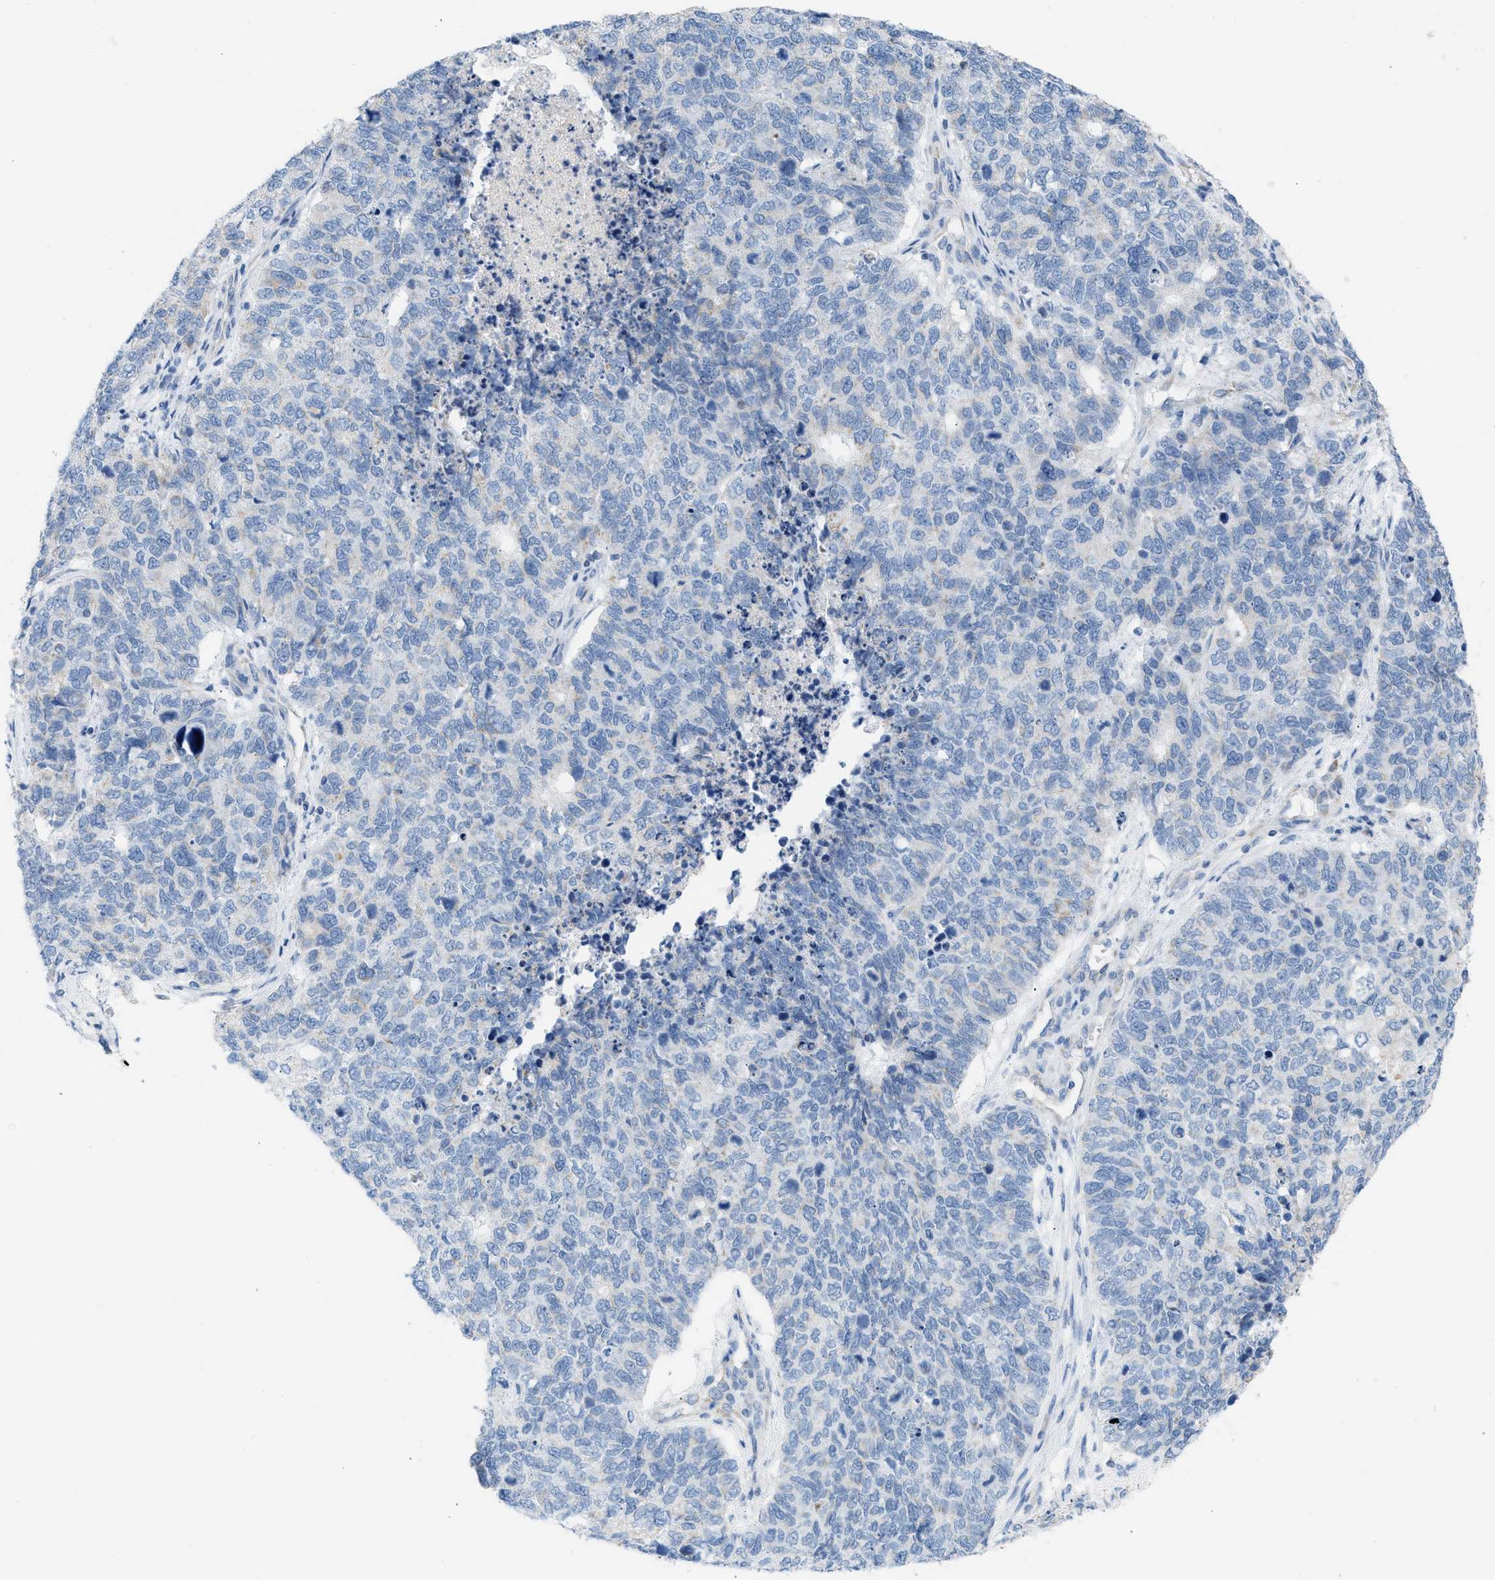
{"staining": {"intensity": "negative", "quantity": "none", "location": "none"}, "tissue": "cervical cancer", "cell_type": "Tumor cells", "image_type": "cancer", "snomed": [{"axis": "morphology", "description": "Squamous cell carcinoma, NOS"}, {"axis": "topography", "description": "Cervix"}], "caption": "IHC of cervical cancer (squamous cell carcinoma) exhibits no expression in tumor cells.", "gene": "NDUFS8", "patient": {"sex": "female", "age": 63}}